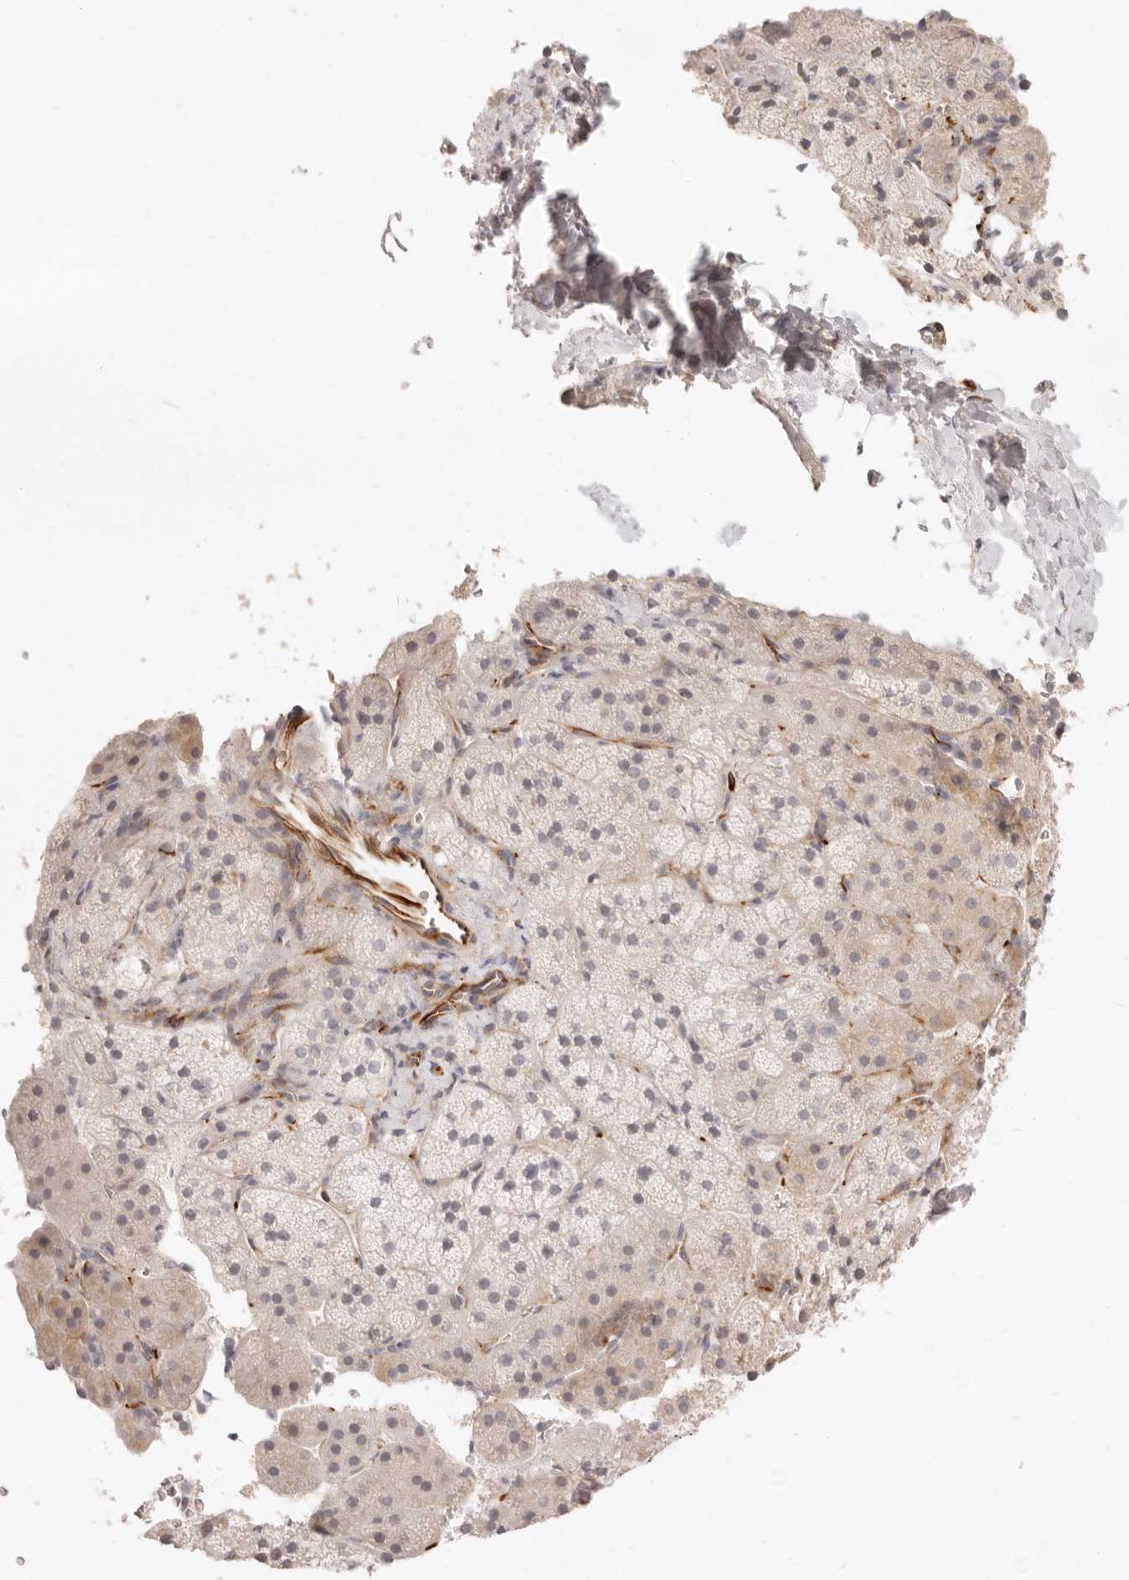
{"staining": {"intensity": "weak", "quantity": "<25%", "location": "cytoplasmic/membranous"}, "tissue": "adrenal gland", "cell_type": "Glandular cells", "image_type": "normal", "snomed": [{"axis": "morphology", "description": "Normal tissue, NOS"}, {"axis": "topography", "description": "Adrenal gland"}], "caption": "Histopathology image shows no significant protein staining in glandular cells of benign adrenal gland. (Immunohistochemistry, brightfield microscopy, high magnification).", "gene": "SASS6", "patient": {"sex": "female", "age": 44}}